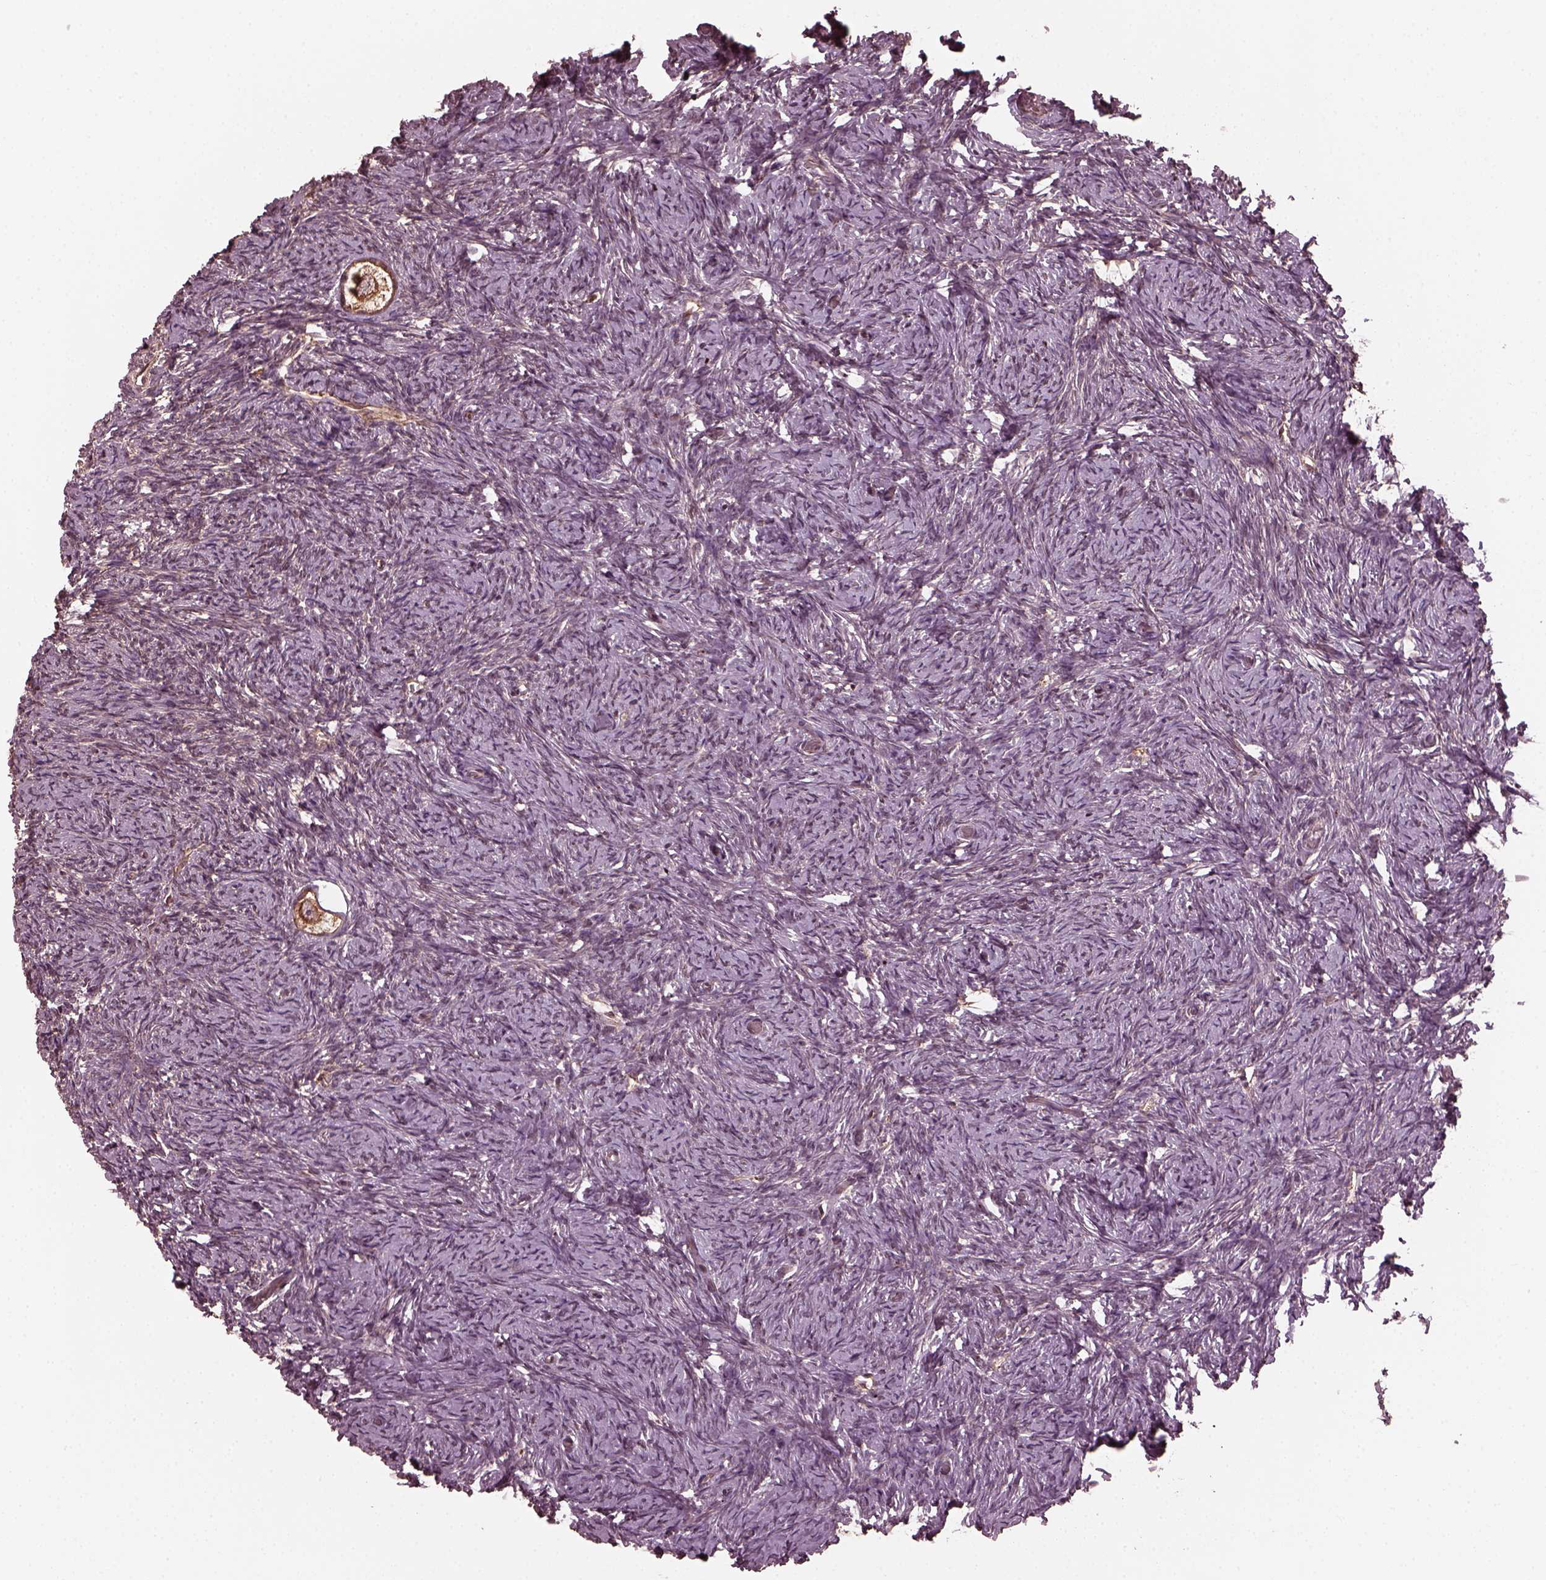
{"staining": {"intensity": "strong", "quantity": ">75%", "location": "cytoplasmic/membranous"}, "tissue": "ovary", "cell_type": "Follicle cells", "image_type": "normal", "snomed": [{"axis": "morphology", "description": "Normal tissue, NOS"}, {"axis": "topography", "description": "Ovary"}], "caption": "Immunohistochemical staining of unremarkable ovary reveals strong cytoplasmic/membranous protein staining in about >75% of follicle cells. (IHC, brightfield microscopy, high magnification).", "gene": "ZNF292", "patient": {"sex": "female", "age": 39}}